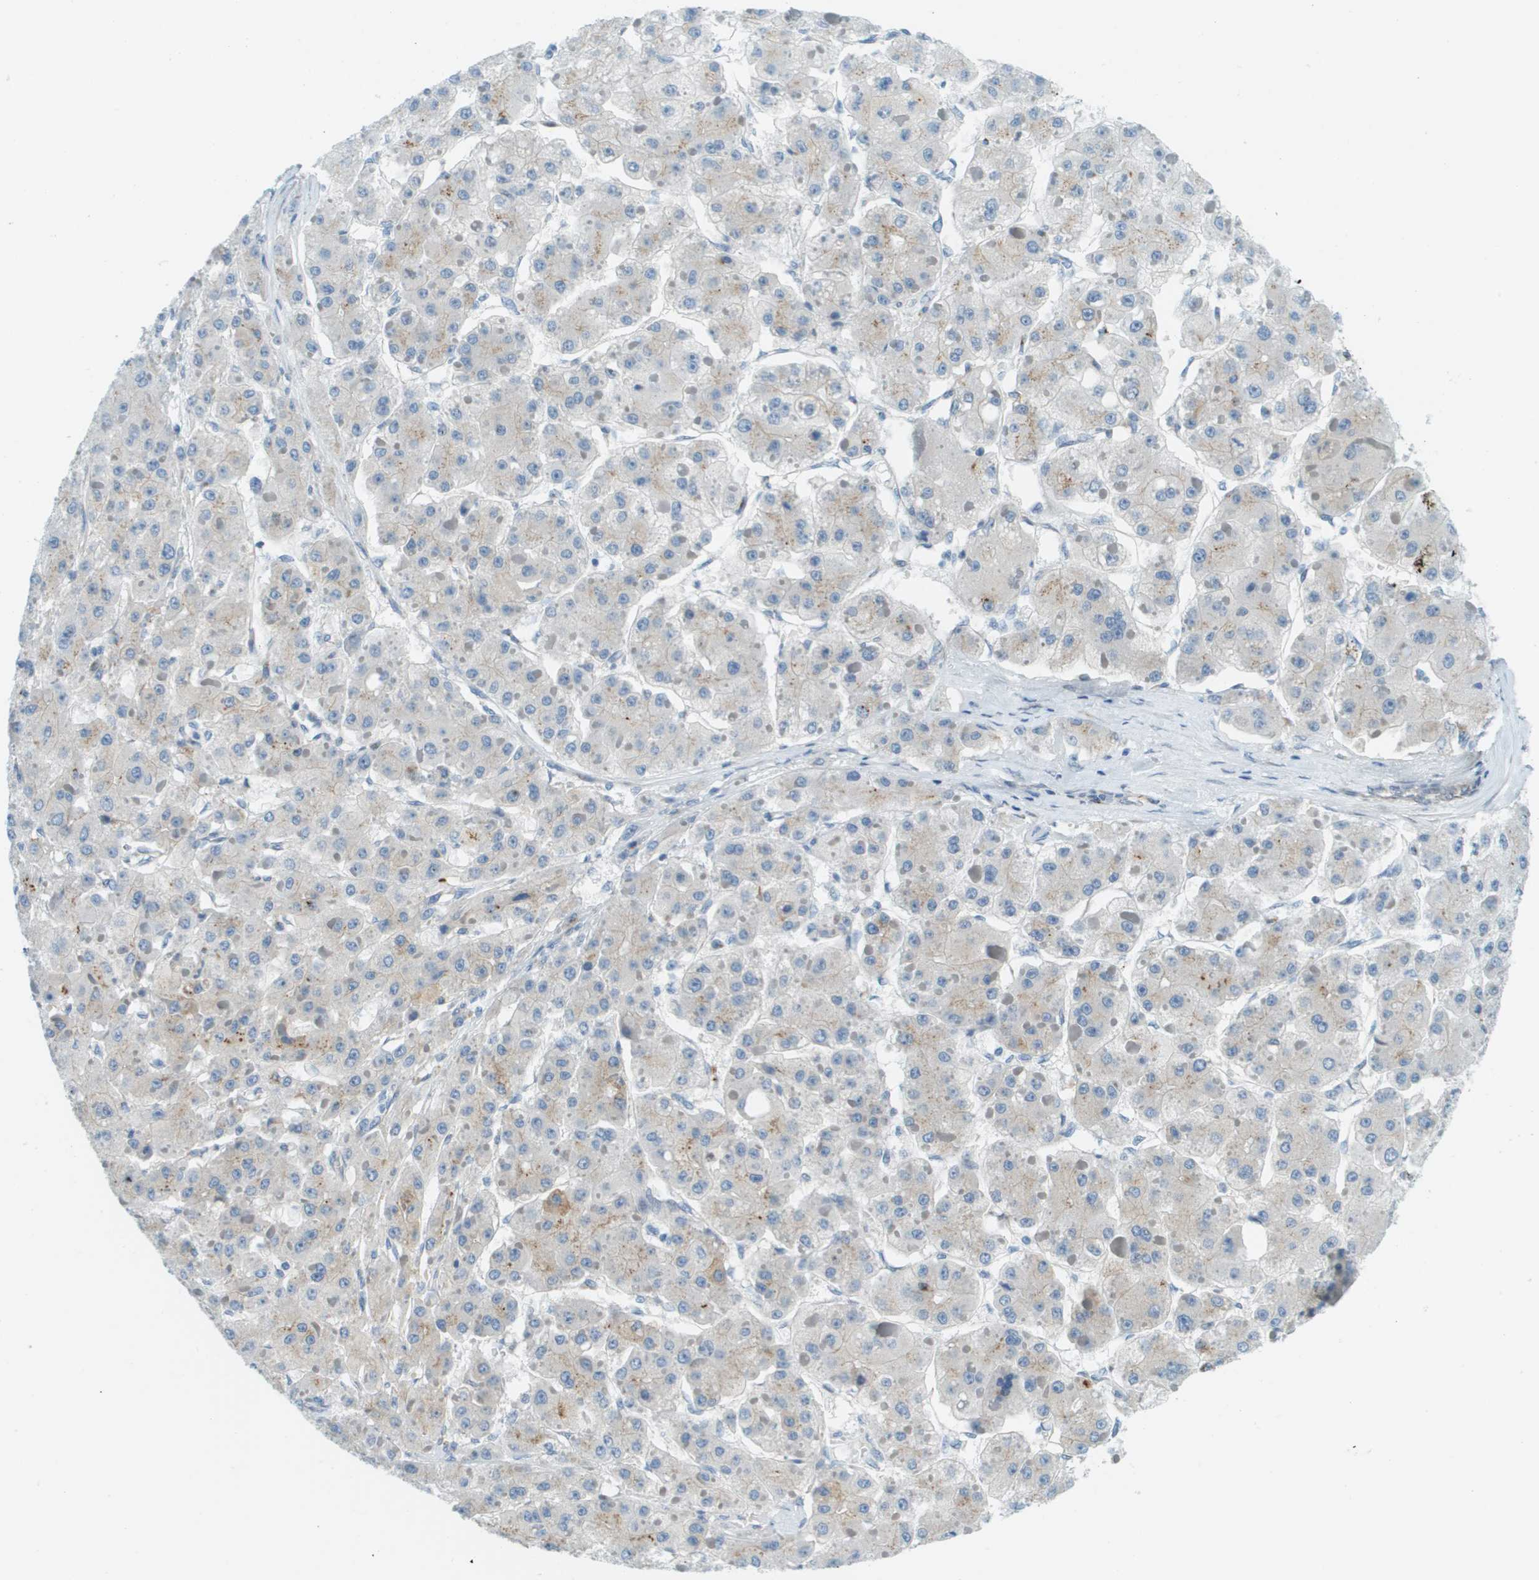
{"staining": {"intensity": "negative", "quantity": "none", "location": "none"}, "tissue": "liver cancer", "cell_type": "Tumor cells", "image_type": "cancer", "snomed": [{"axis": "morphology", "description": "Carcinoma, Hepatocellular, NOS"}, {"axis": "topography", "description": "Liver"}], "caption": "The photomicrograph demonstrates no significant expression in tumor cells of hepatocellular carcinoma (liver).", "gene": "ACBD3", "patient": {"sex": "female", "age": 73}}